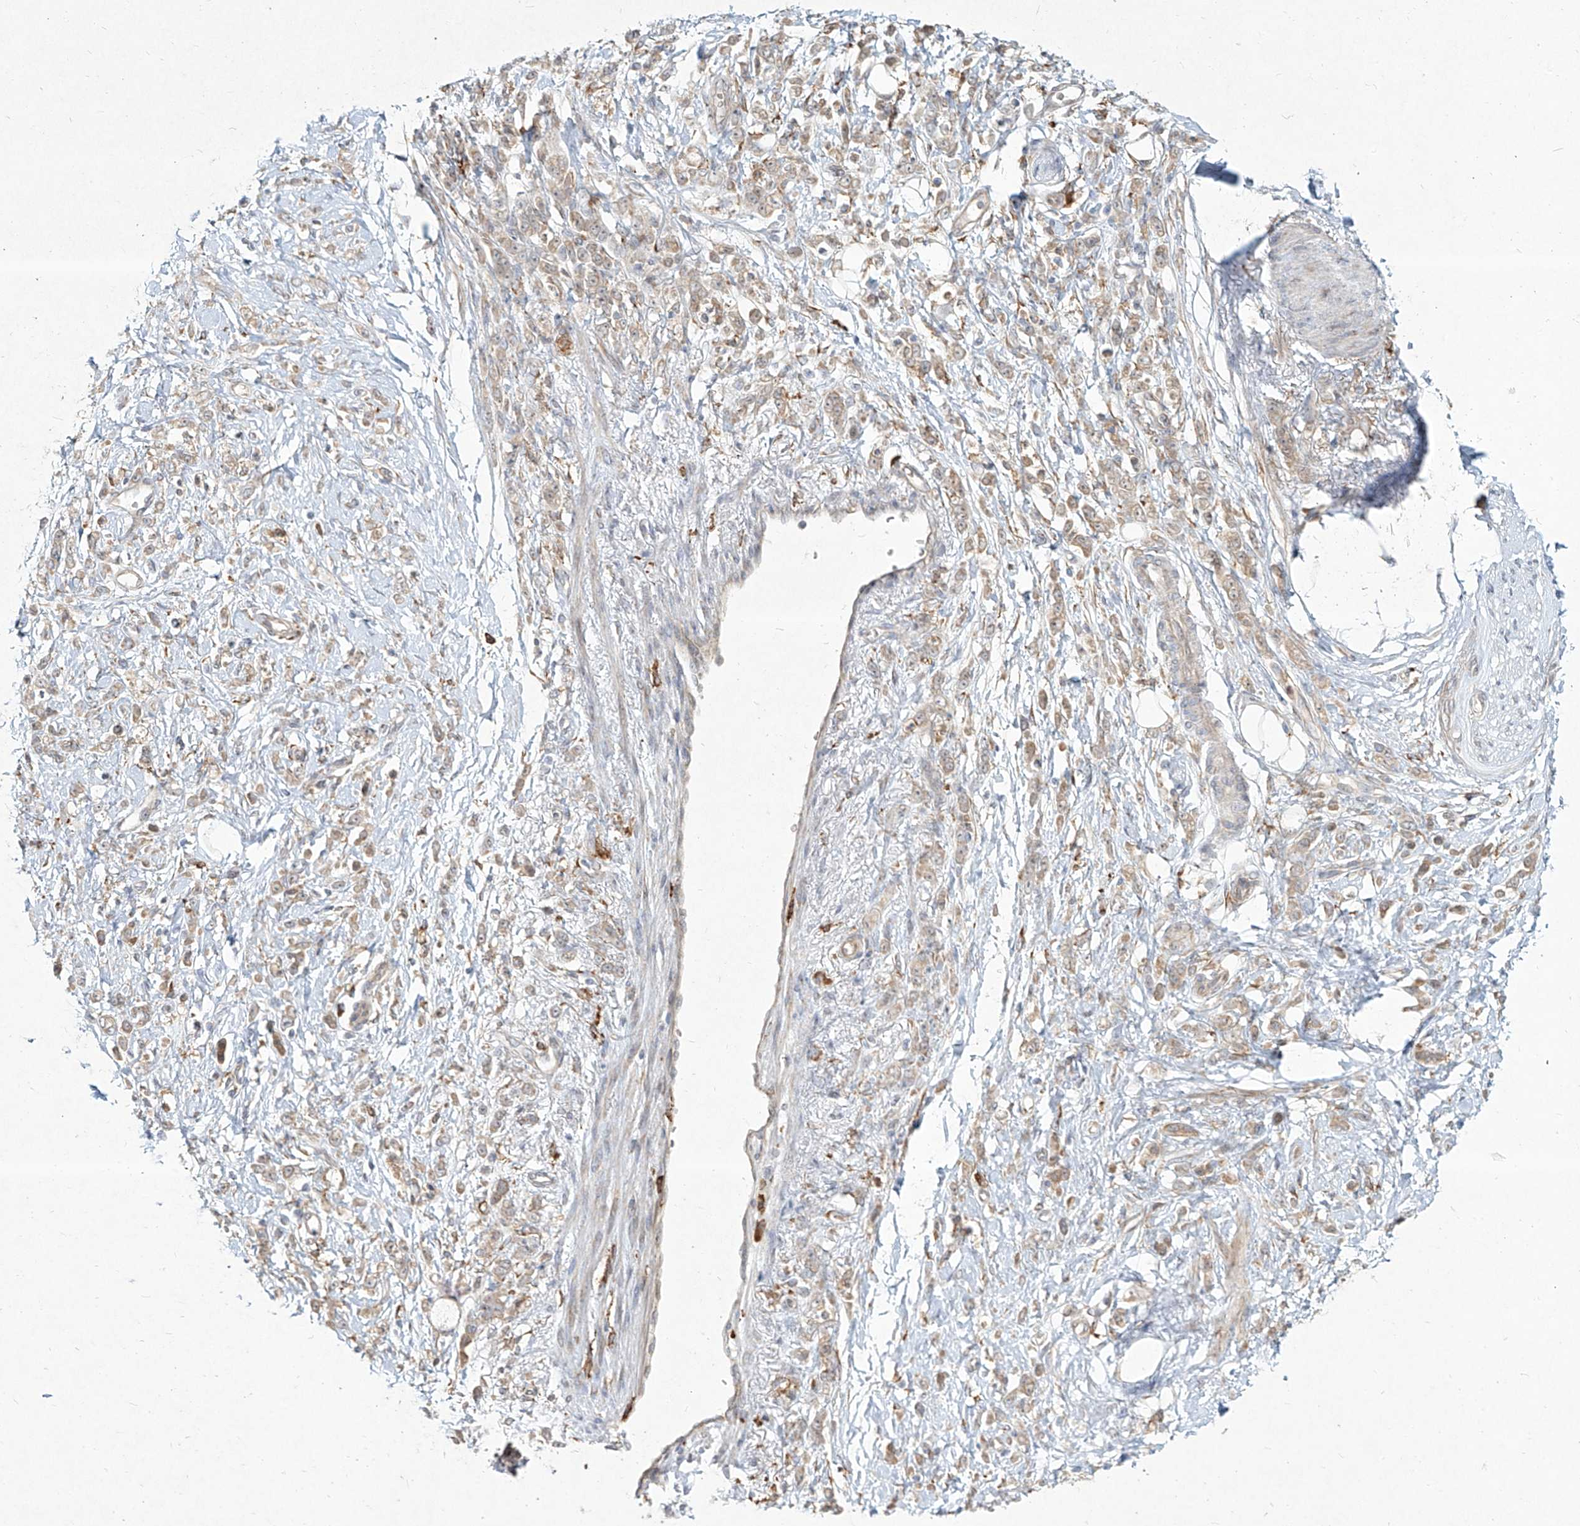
{"staining": {"intensity": "weak", "quantity": "25%-75%", "location": "cytoplasmic/membranous"}, "tissue": "stomach cancer", "cell_type": "Tumor cells", "image_type": "cancer", "snomed": [{"axis": "morphology", "description": "Normal tissue, NOS"}, {"axis": "morphology", "description": "Adenocarcinoma, NOS"}, {"axis": "topography", "description": "Stomach"}], "caption": "Immunohistochemical staining of stomach cancer (adenocarcinoma) demonstrates low levels of weak cytoplasmic/membranous protein expression in about 25%-75% of tumor cells.", "gene": "CD209", "patient": {"sex": "male", "age": 82}}